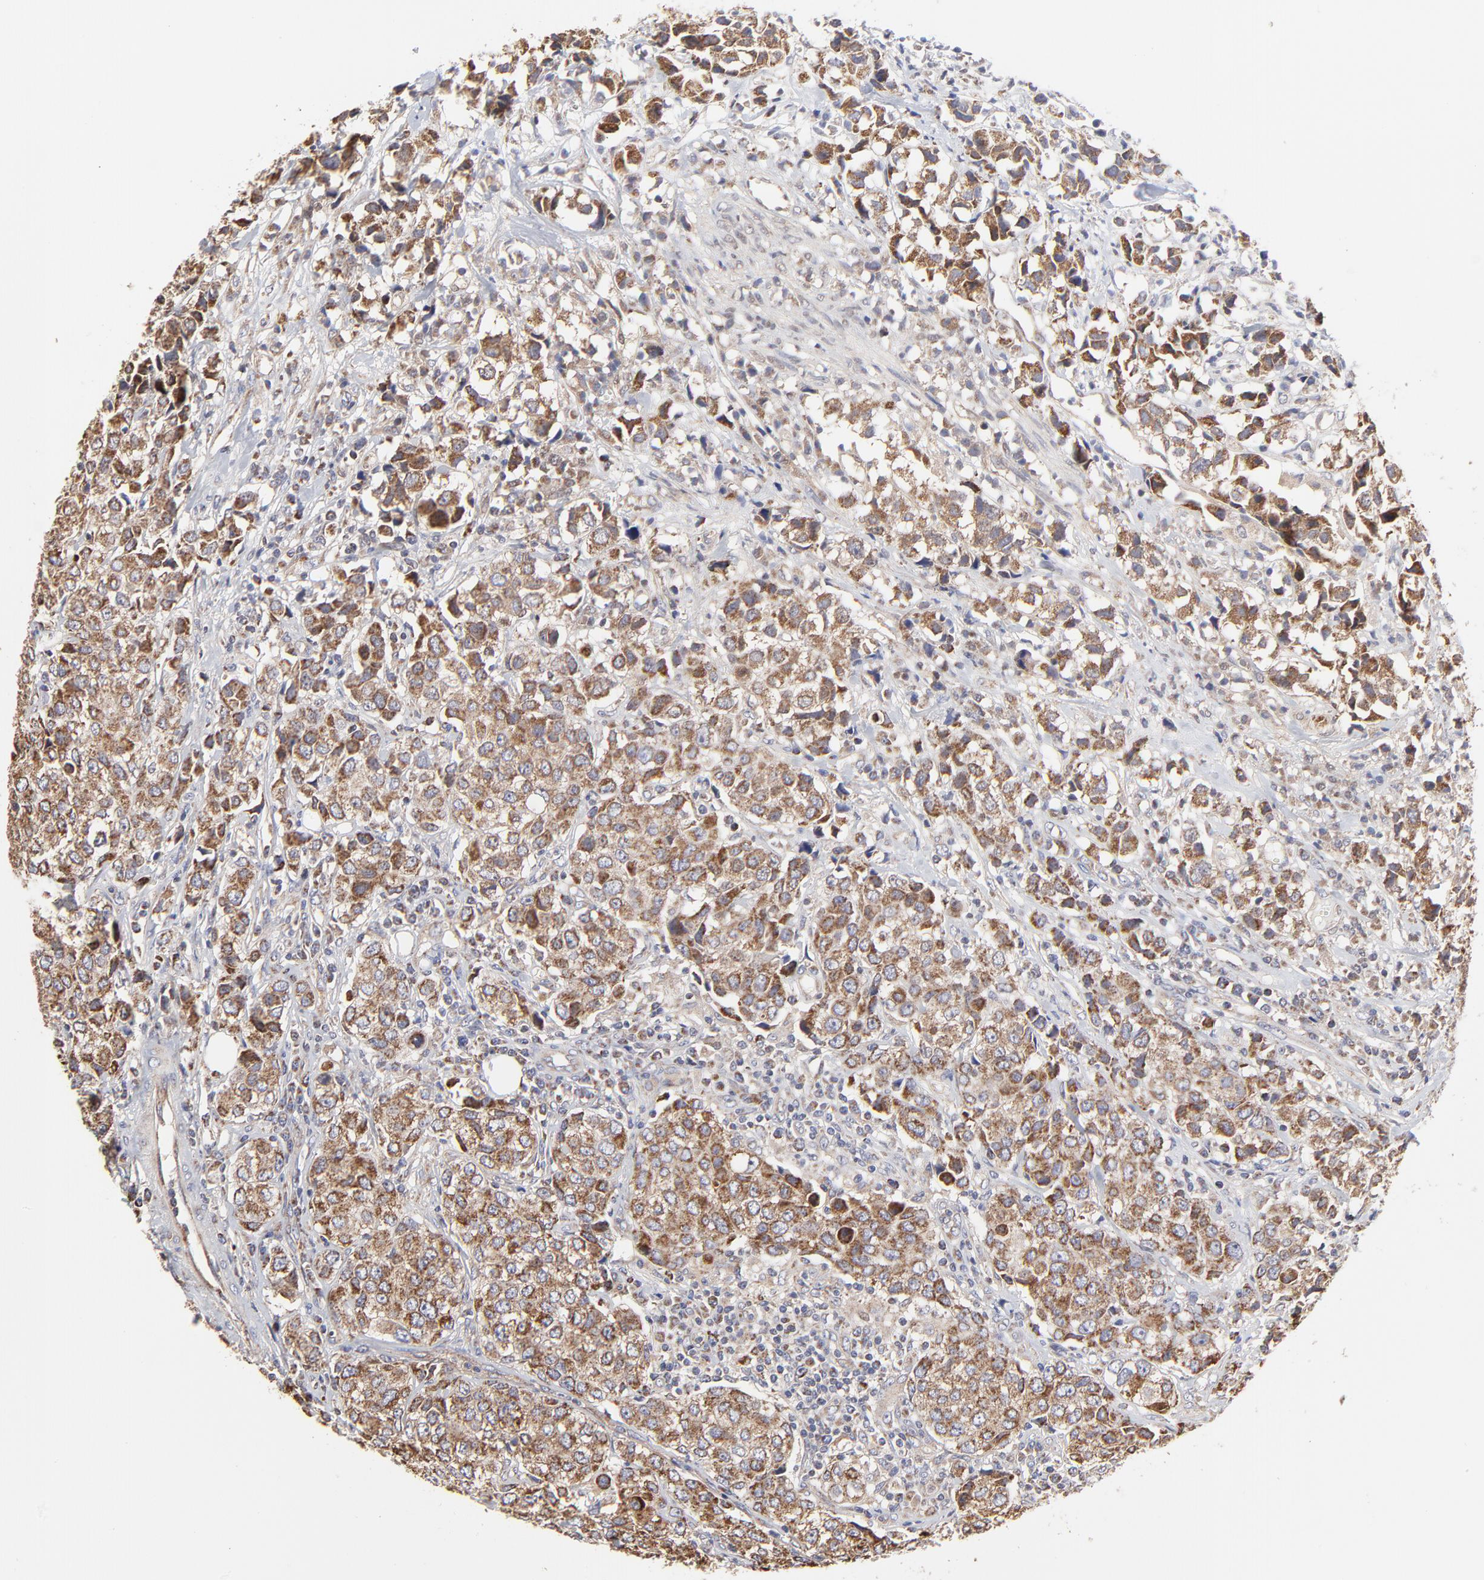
{"staining": {"intensity": "weak", "quantity": ">75%", "location": "cytoplasmic/membranous"}, "tissue": "urothelial cancer", "cell_type": "Tumor cells", "image_type": "cancer", "snomed": [{"axis": "morphology", "description": "Urothelial carcinoma, High grade"}, {"axis": "topography", "description": "Urinary bladder"}], "caption": "Protein staining by IHC exhibits weak cytoplasmic/membranous positivity in approximately >75% of tumor cells in high-grade urothelial carcinoma.", "gene": "ZNF550", "patient": {"sex": "female", "age": 75}}